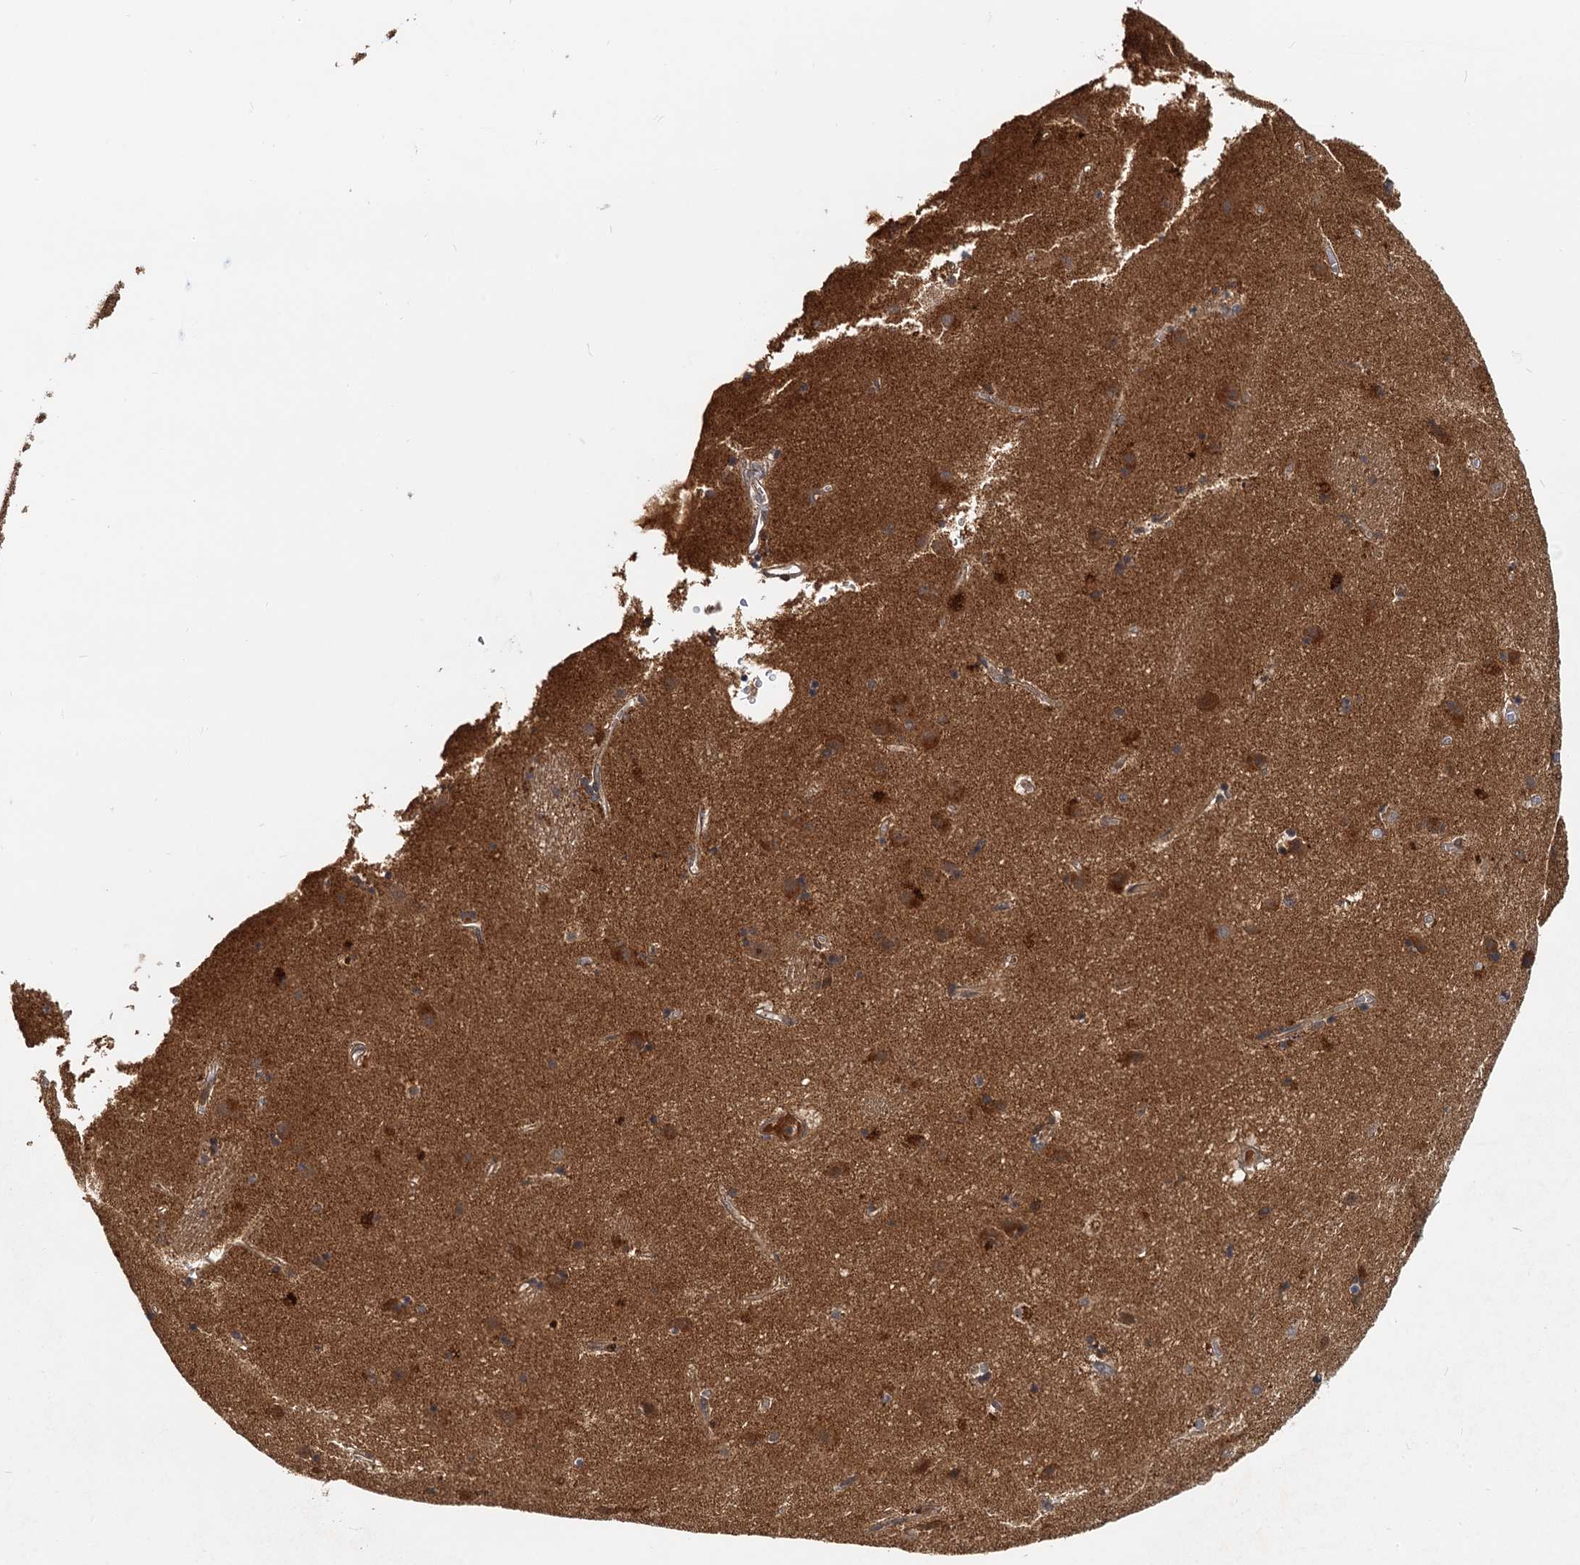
{"staining": {"intensity": "moderate", "quantity": "25%-75%", "location": "cytoplasmic/membranous"}, "tissue": "caudate", "cell_type": "Glial cells", "image_type": "normal", "snomed": [{"axis": "morphology", "description": "Normal tissue, NOS"}, {"axis": "topography", "description": "Lateral ventricle wall"}], "caption": "Unremarkable caudate reveals moderate cytoplasmic/membranous expression in approximately 25%-75% of glial cells, visualized by immunohistochemistry.", "gene": "TOLLIP", "patient": {"sex": "male", "age": 70}}